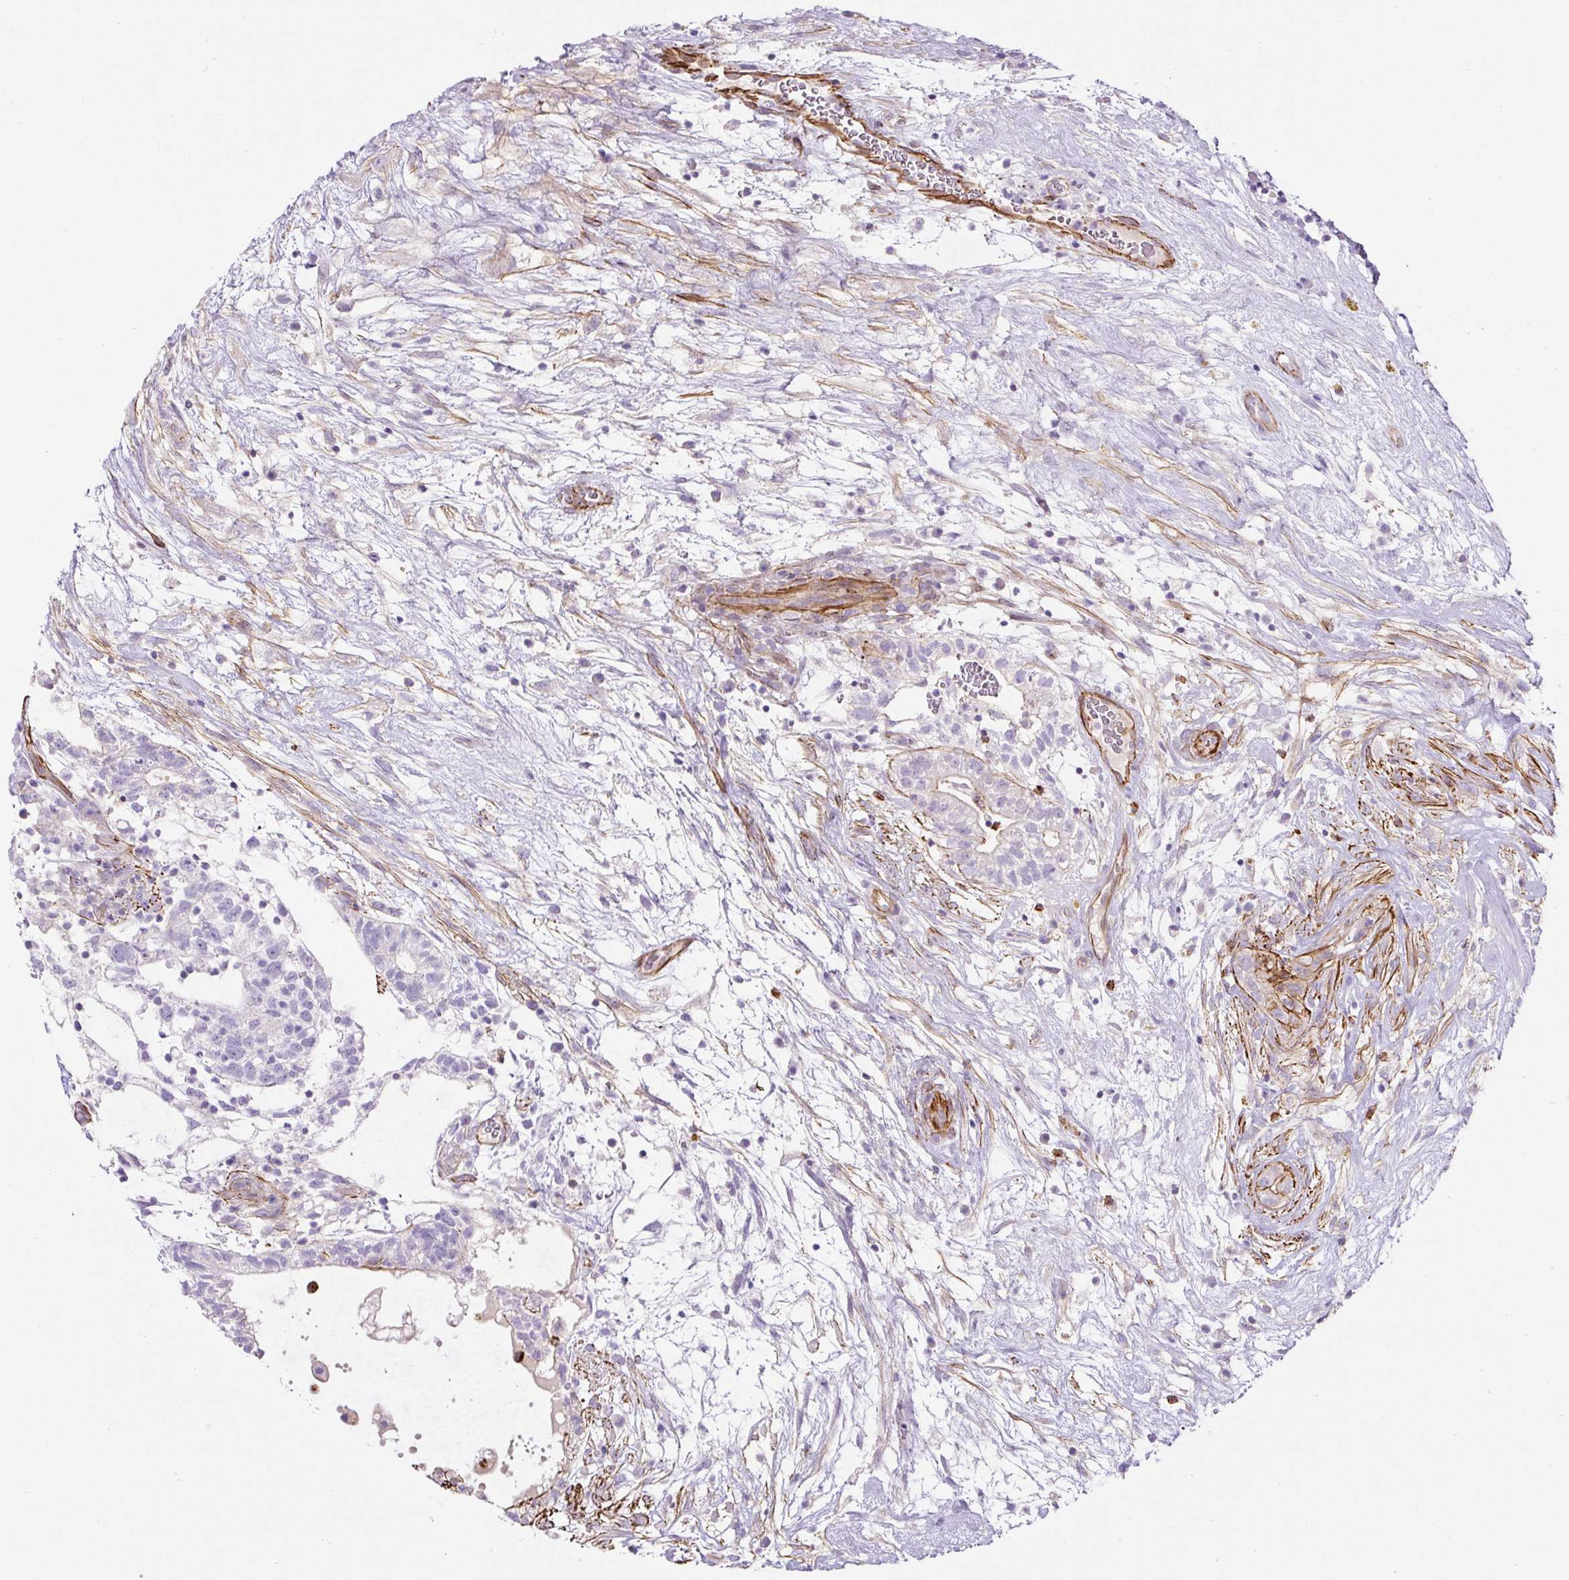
{"staining": {"intensity": "negative", "quantity": "none", "location": "none"}, "tissue": "testis cancer", "cell_type": "Tumor cells", "image_type": "cancer", "snomed": [{"axis": "morphology", "description": "Carcinoma, Embryonal, NOS"}, {"axis": "topography", "description": "Testis"}], "caption": "IHC photomicrograph of neoplastic tissue: human testis embryonal carcinoma stained with DAB shows no significant protein positivity in tumor cells. (Brightfield microscopy of DAB (3,3'-diaminobenzidine) immunohistochemistry (IHC) at high magnification).", "gene": "B3GALT5", "patient": {"sex": "male", "age": 32}}